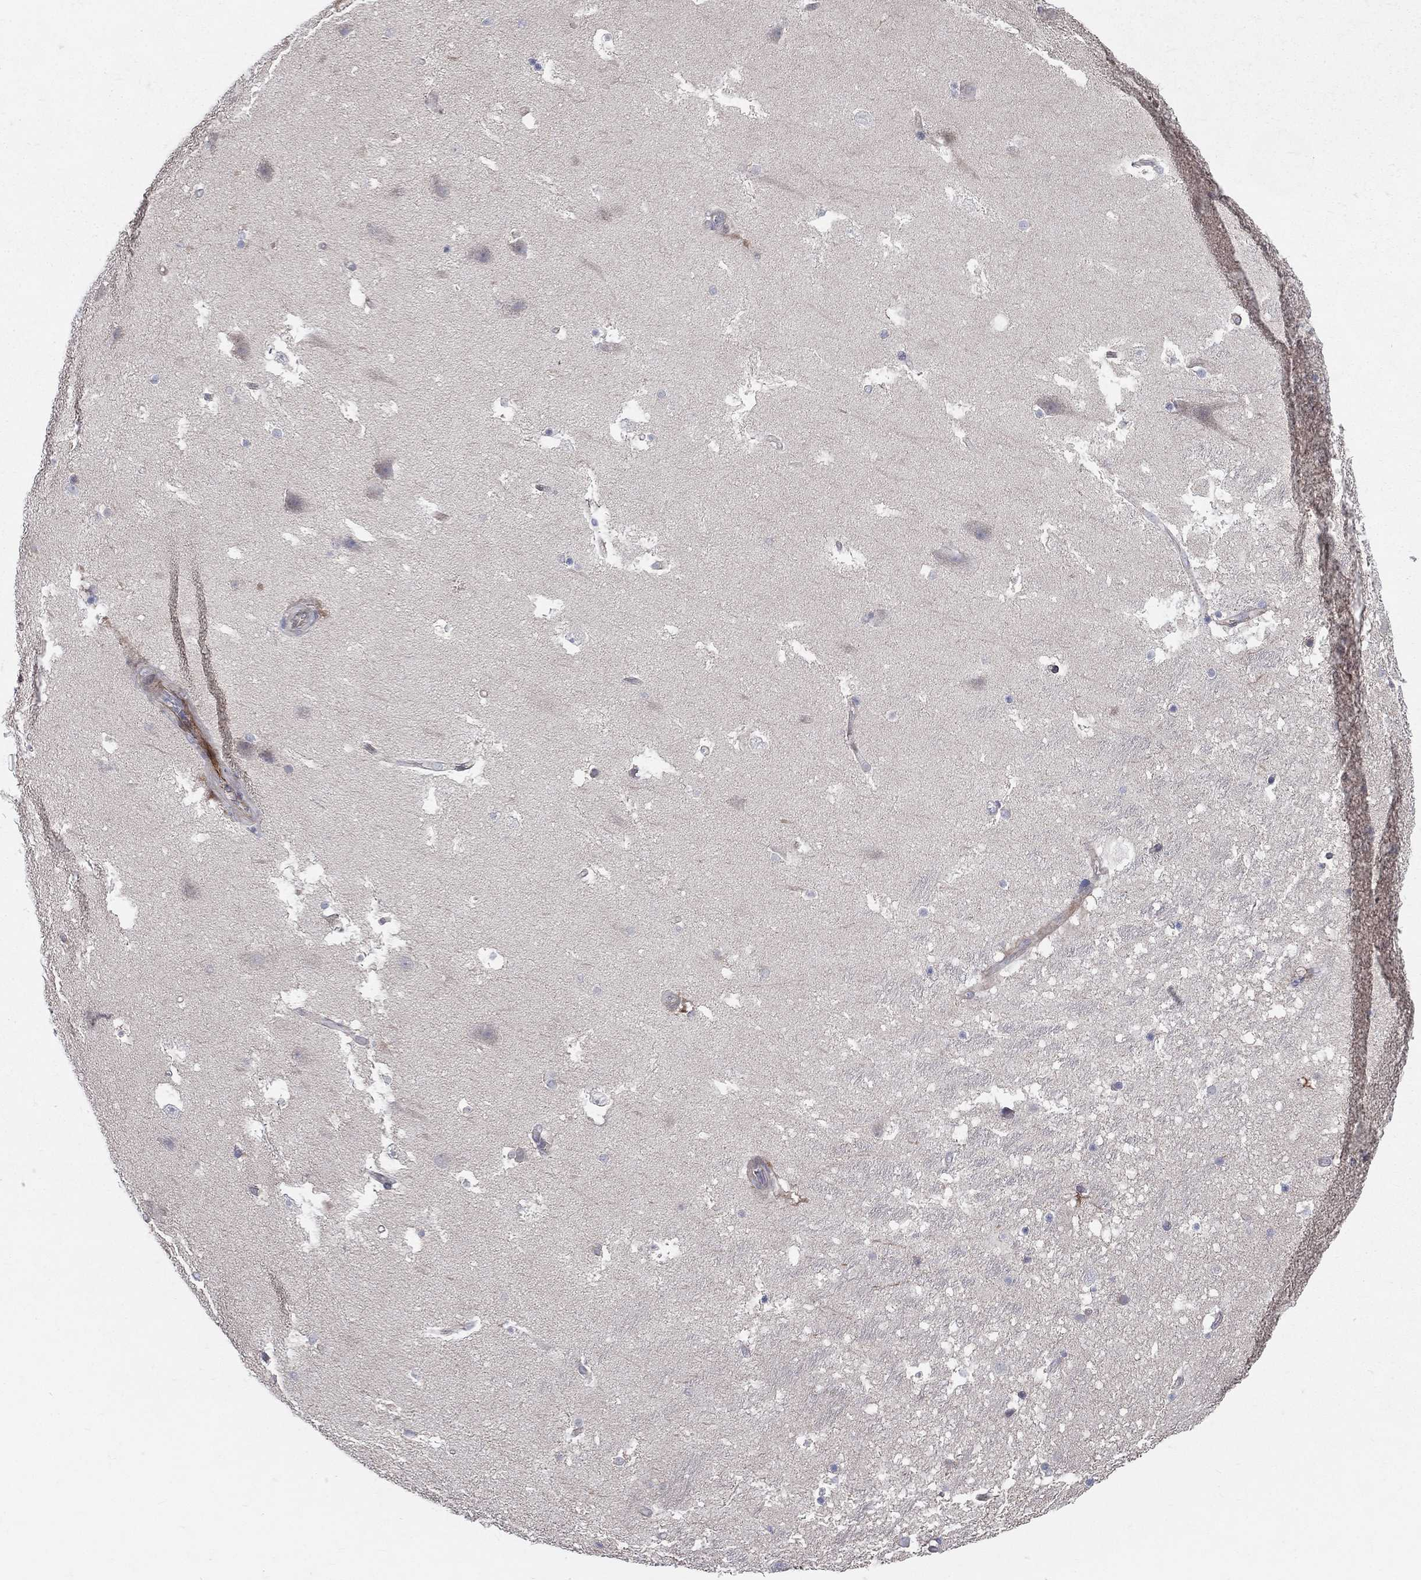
{"staining": {"intensity": "negative", "quantity": "none", "location": "none"}, "tissue": "hippocampus", "cell_type": "Glial cells", "image_type": "normal", "snomed": [{"axis": "morphology", "description": "Normal tissue, NOS"}, {"axis": "topography", "description": "Hippocampus"}], "caption": "A high-resolution histopathology image shows immunohistochemistry staining of unremarkable hippocampus, which reveals no significant positivity in glial cells.", "gene": "POMZP3", "patient": {"sex": "male", "age": 51}}